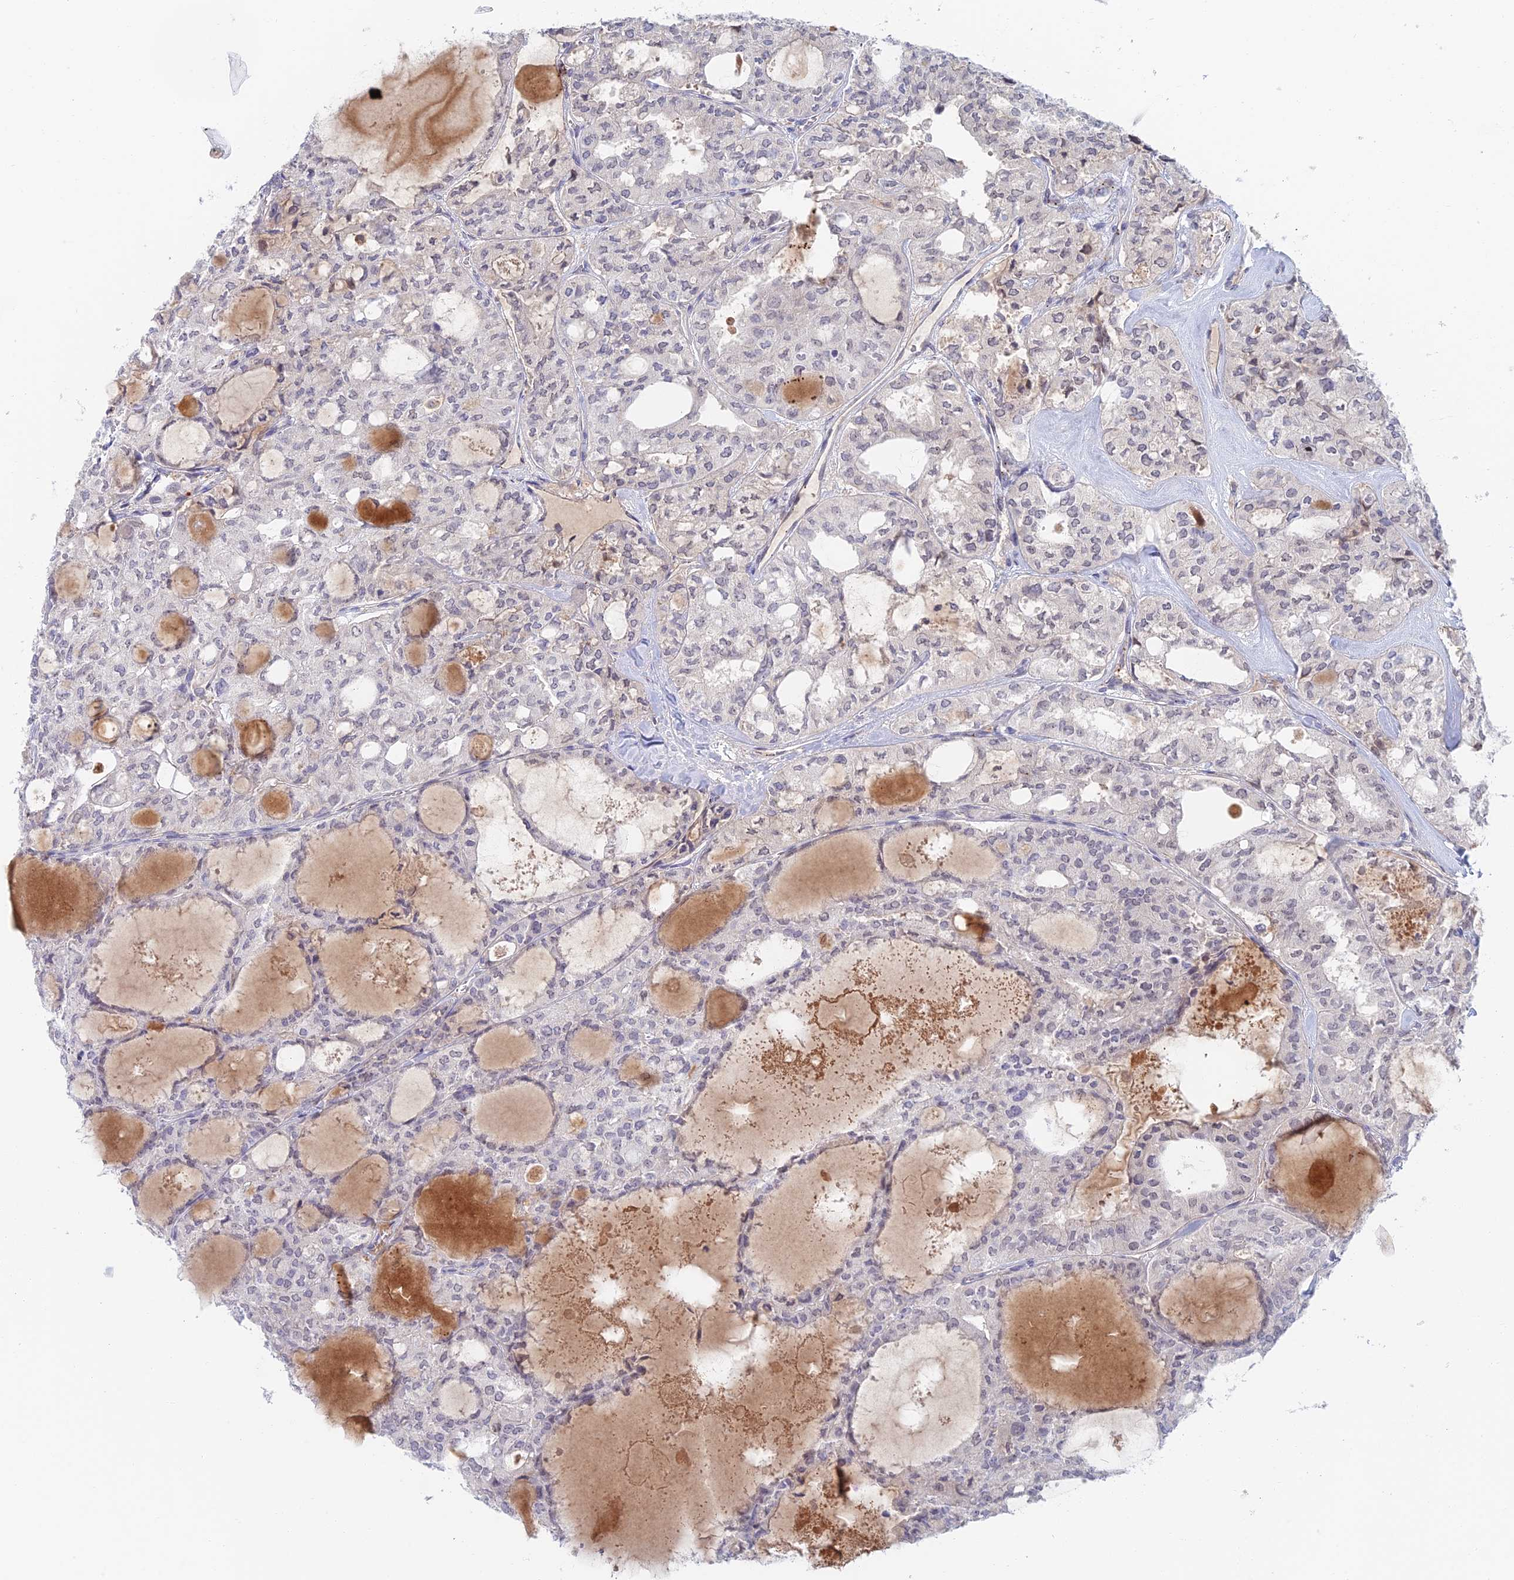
{"staining": {"intensity": "negative", "quantity": "none", "location": "none"}, "tissue": "thyroid cancer", "cell_type": "Tumor cells", "image_type": "cancer", "snomed": [{"axis": "morphology", "description": "Follicular adenoma carcinoma, NOS"}, {"axis": "topography", "description": "Thyroid gland"}], "caption": "This is an immunohistochemistry (IHC) photomicrograph of human thyroid follicular adenoma carcinoma. There is no expression in tumor cells.", "gene": "ZUP1", "patient": {"sex": "male", "age": 75}}